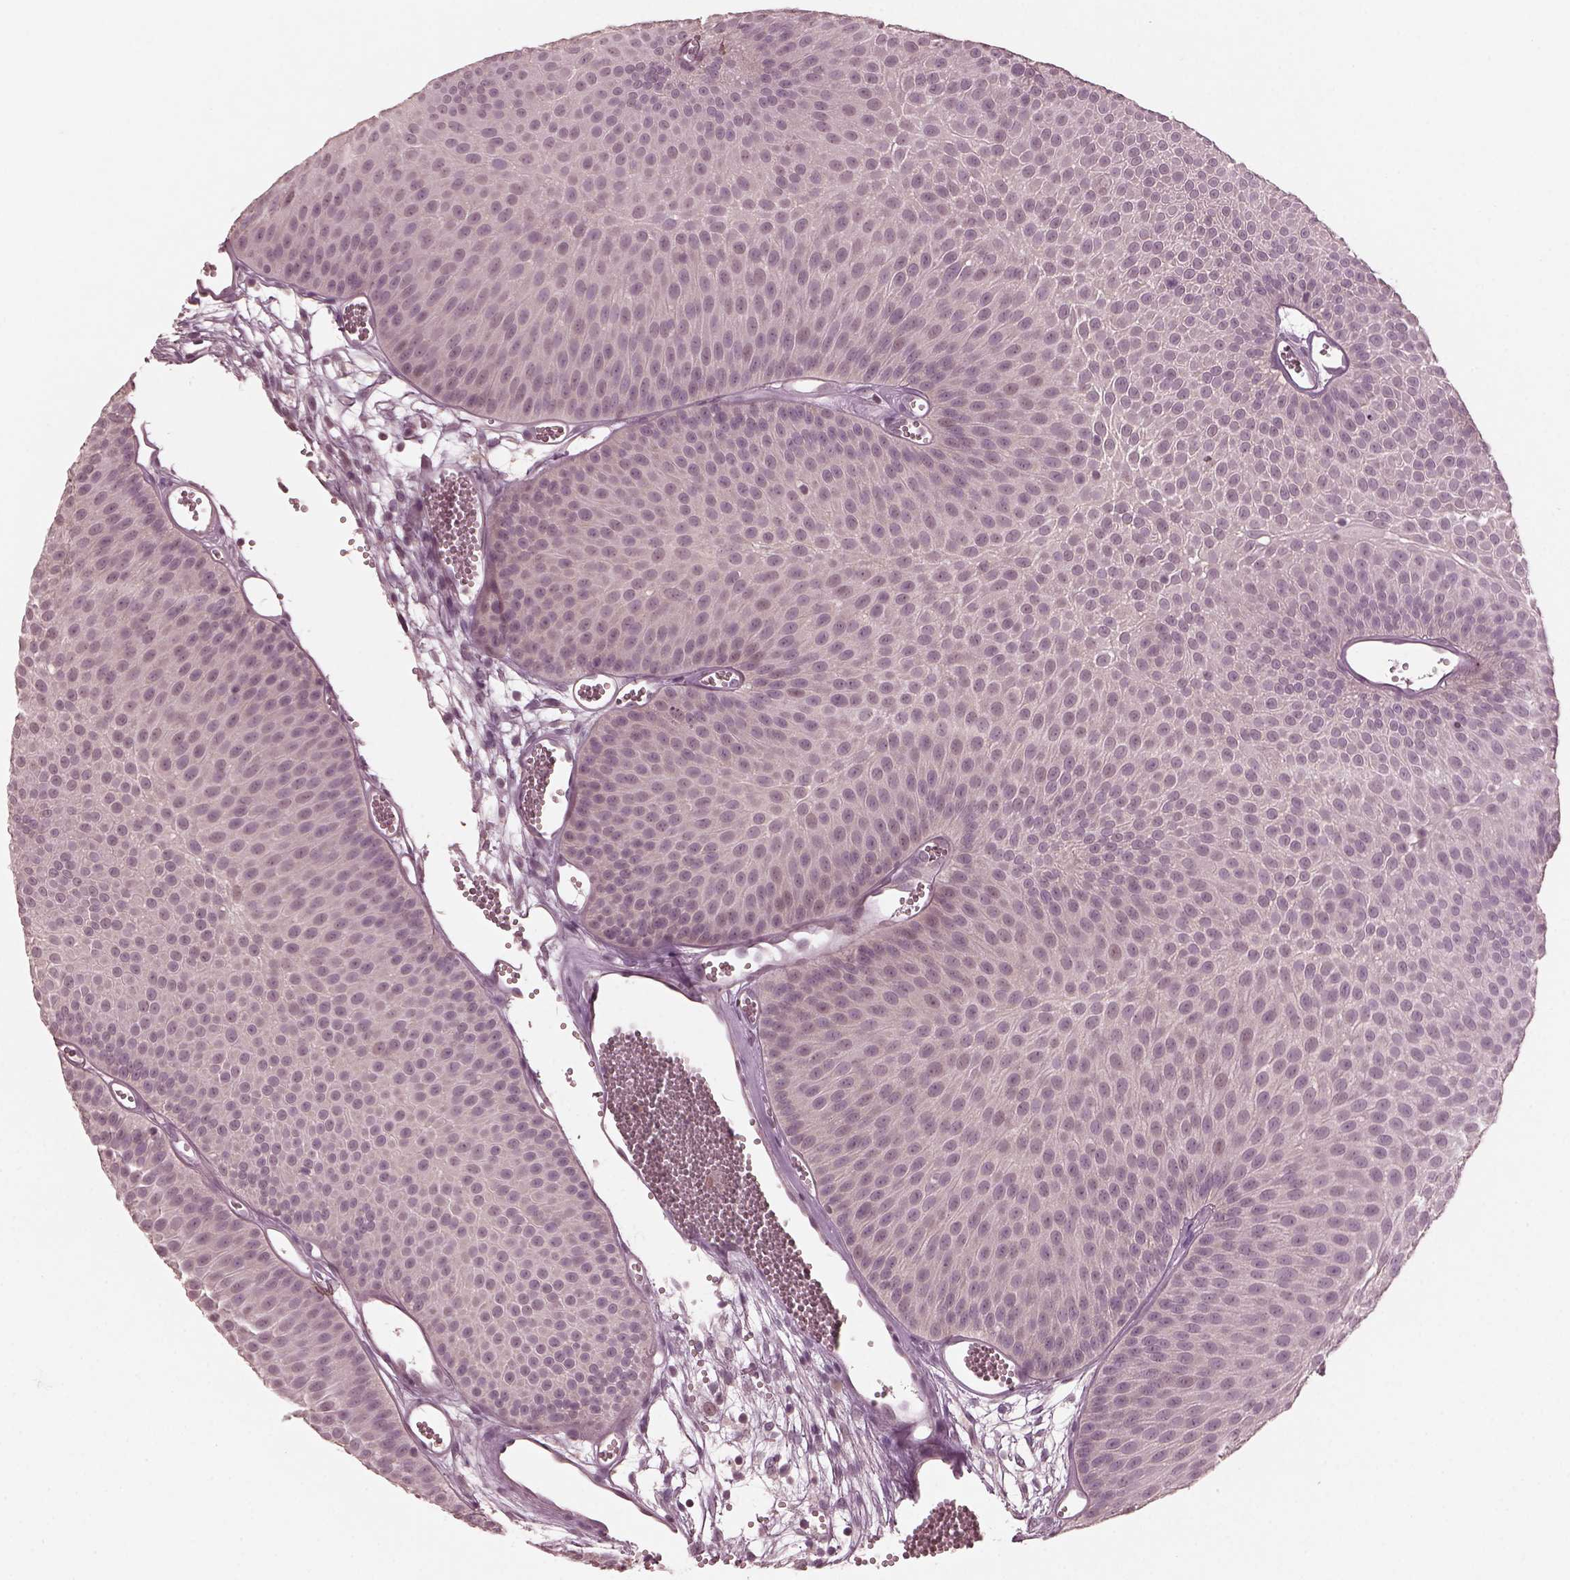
{"staining": {"intensity": "negative", "quantity": "none", "location": "none"}, "tissue": "urothelial cancer", "cell_type": "Tumor cells", "image_type": "cancer", "snomed": [{"axis": "morphology", "description": "Urothelial carcinoma, Low grade"}, {"axis": "topography", "description": "Urinary bladder"}], "caption": "Human urothelial cancer stained for a protein using immunohistochemistry demonstrates no positivity in tumor cells.", "gene": "RGS7", "patient": {"sex": "male", "age": 52}}